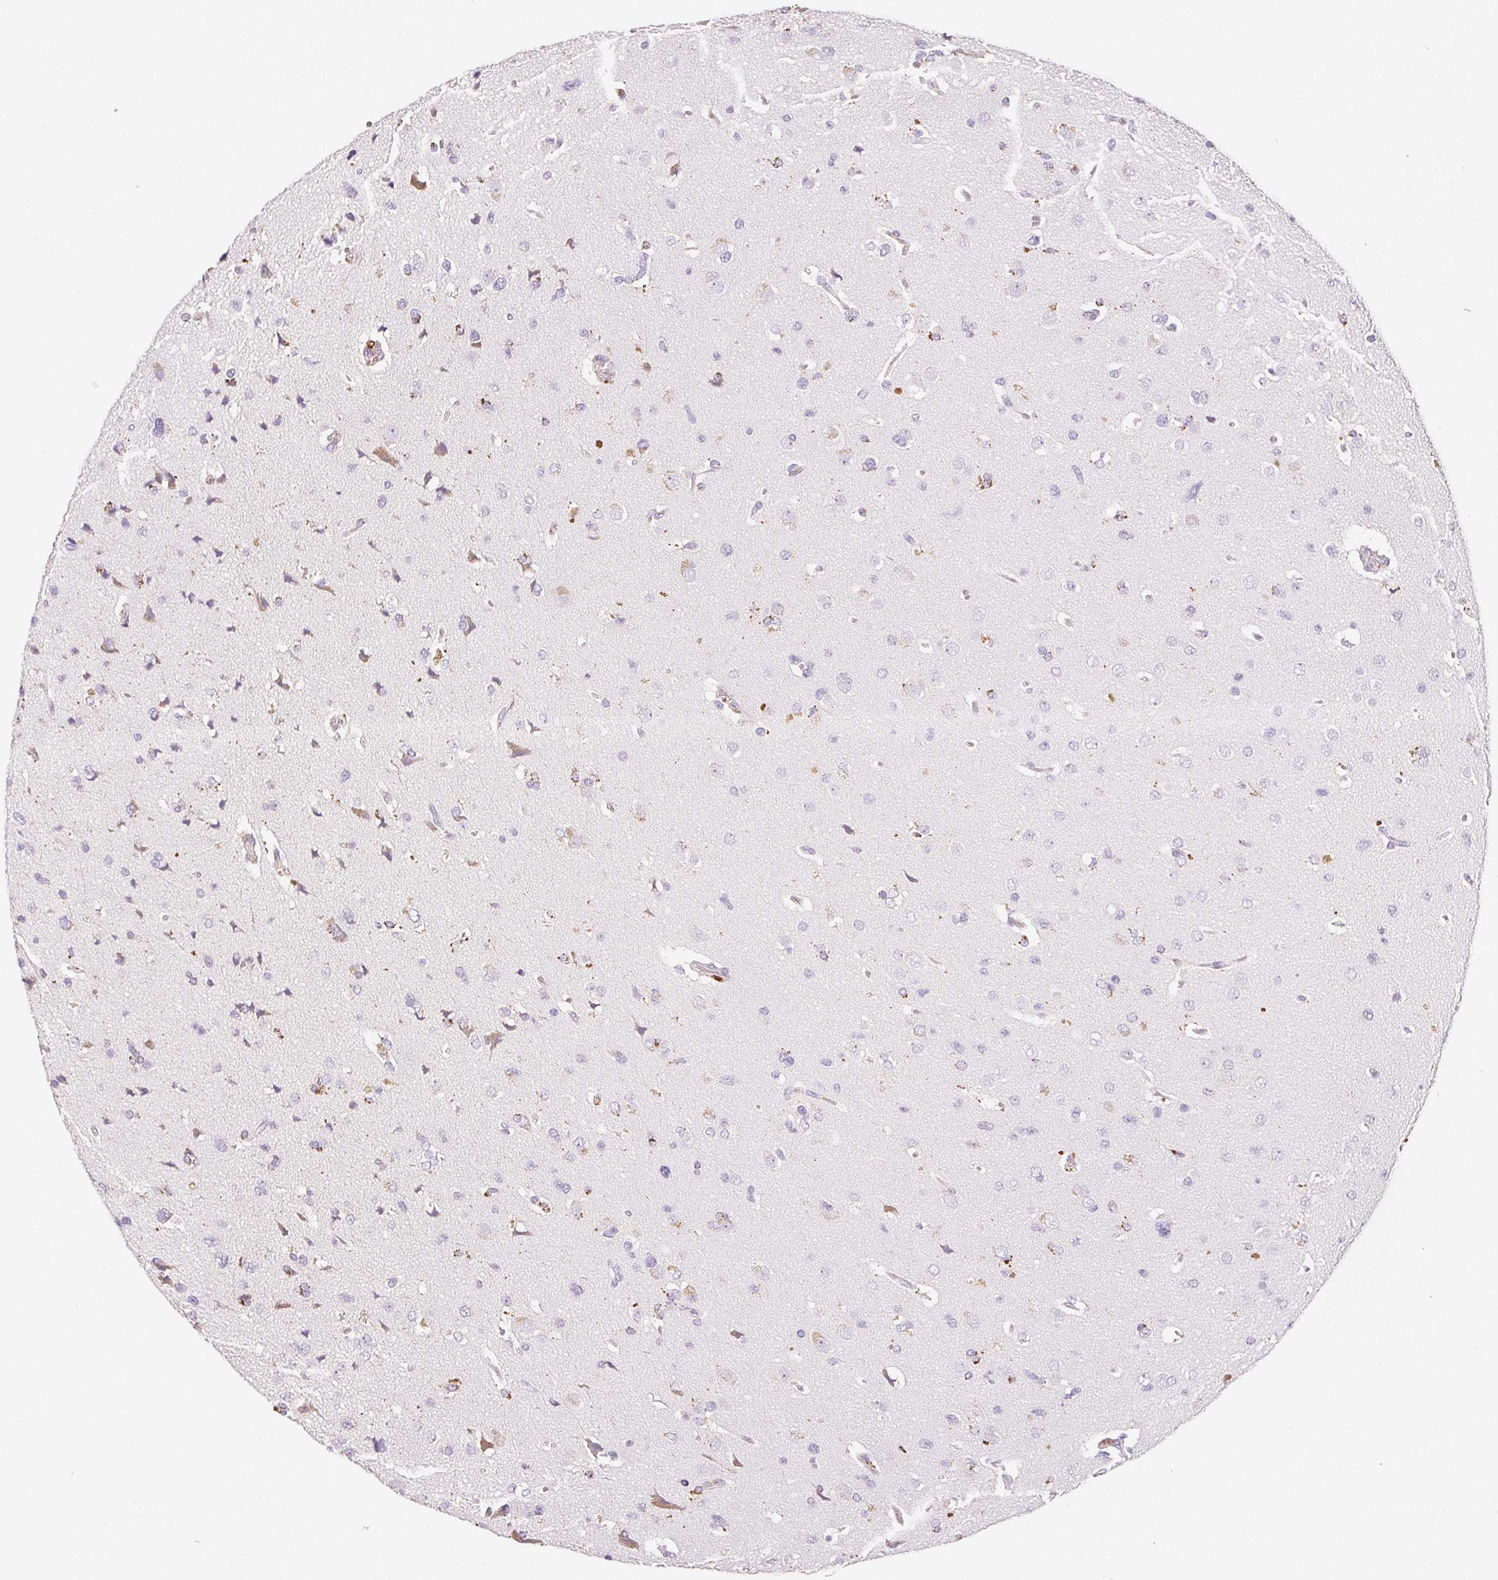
{"staining": {"intensity": "negative", "quantity": "none", "location": "none"}, "tissue": "glioma", "cell_type": "Tumor cells", "image_type": "cancer", "snomed": [{"axis": "morphology", "description": "Glioma, malignant, Low grade"}, {"axis": "topography", "description": "Brain"}], "caption": "This is an immunohistochemistry (IHC) histopathology image of human glioma. There is no staining in tumor cells.", "gene": "LIPA", "patient": {"sex": "female", "age": 55}}